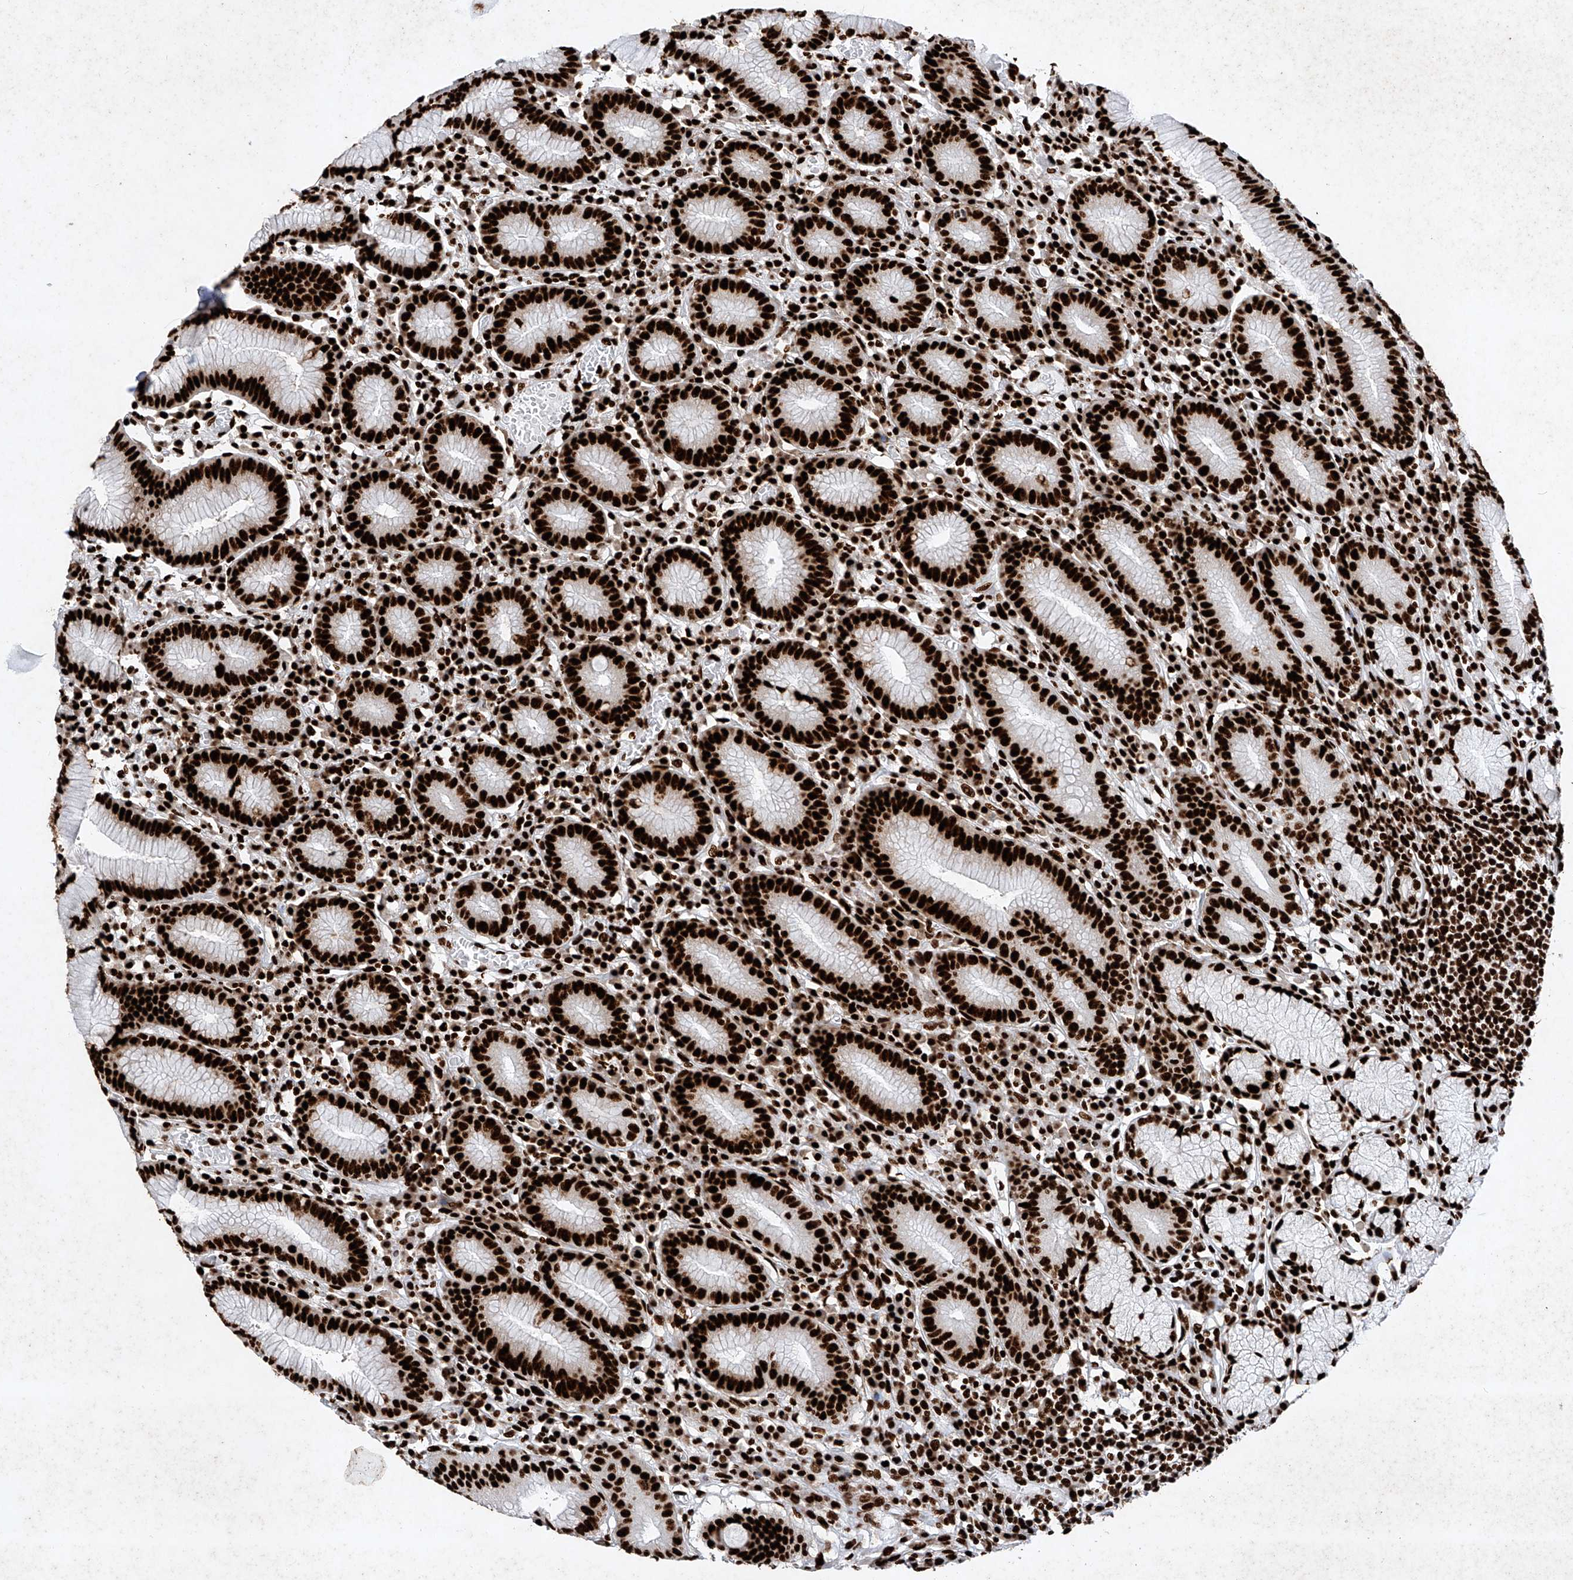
{"staining": {"intensity": "strong", "quantity": ">75%", "location": "nuclear"}, "tissue": "stomach", "cell_type": "Glandular cells", "image_type": "normal", "snomed": [{"axis": "morphology", "description": "Normal tissue, NOS"}, {"axis": "topography", "description": "Stomach"}], "caption": "The photomicrograph shows immunohistochemical staining of benign stomach. There is strong nuclear expression is present in approximately >75% of glandular cells. (brown staining indicates protein expression, while blue staining denotes nuclei).", "gene": "SRSF6", "patient": {"sex": "male", "age": 55}}